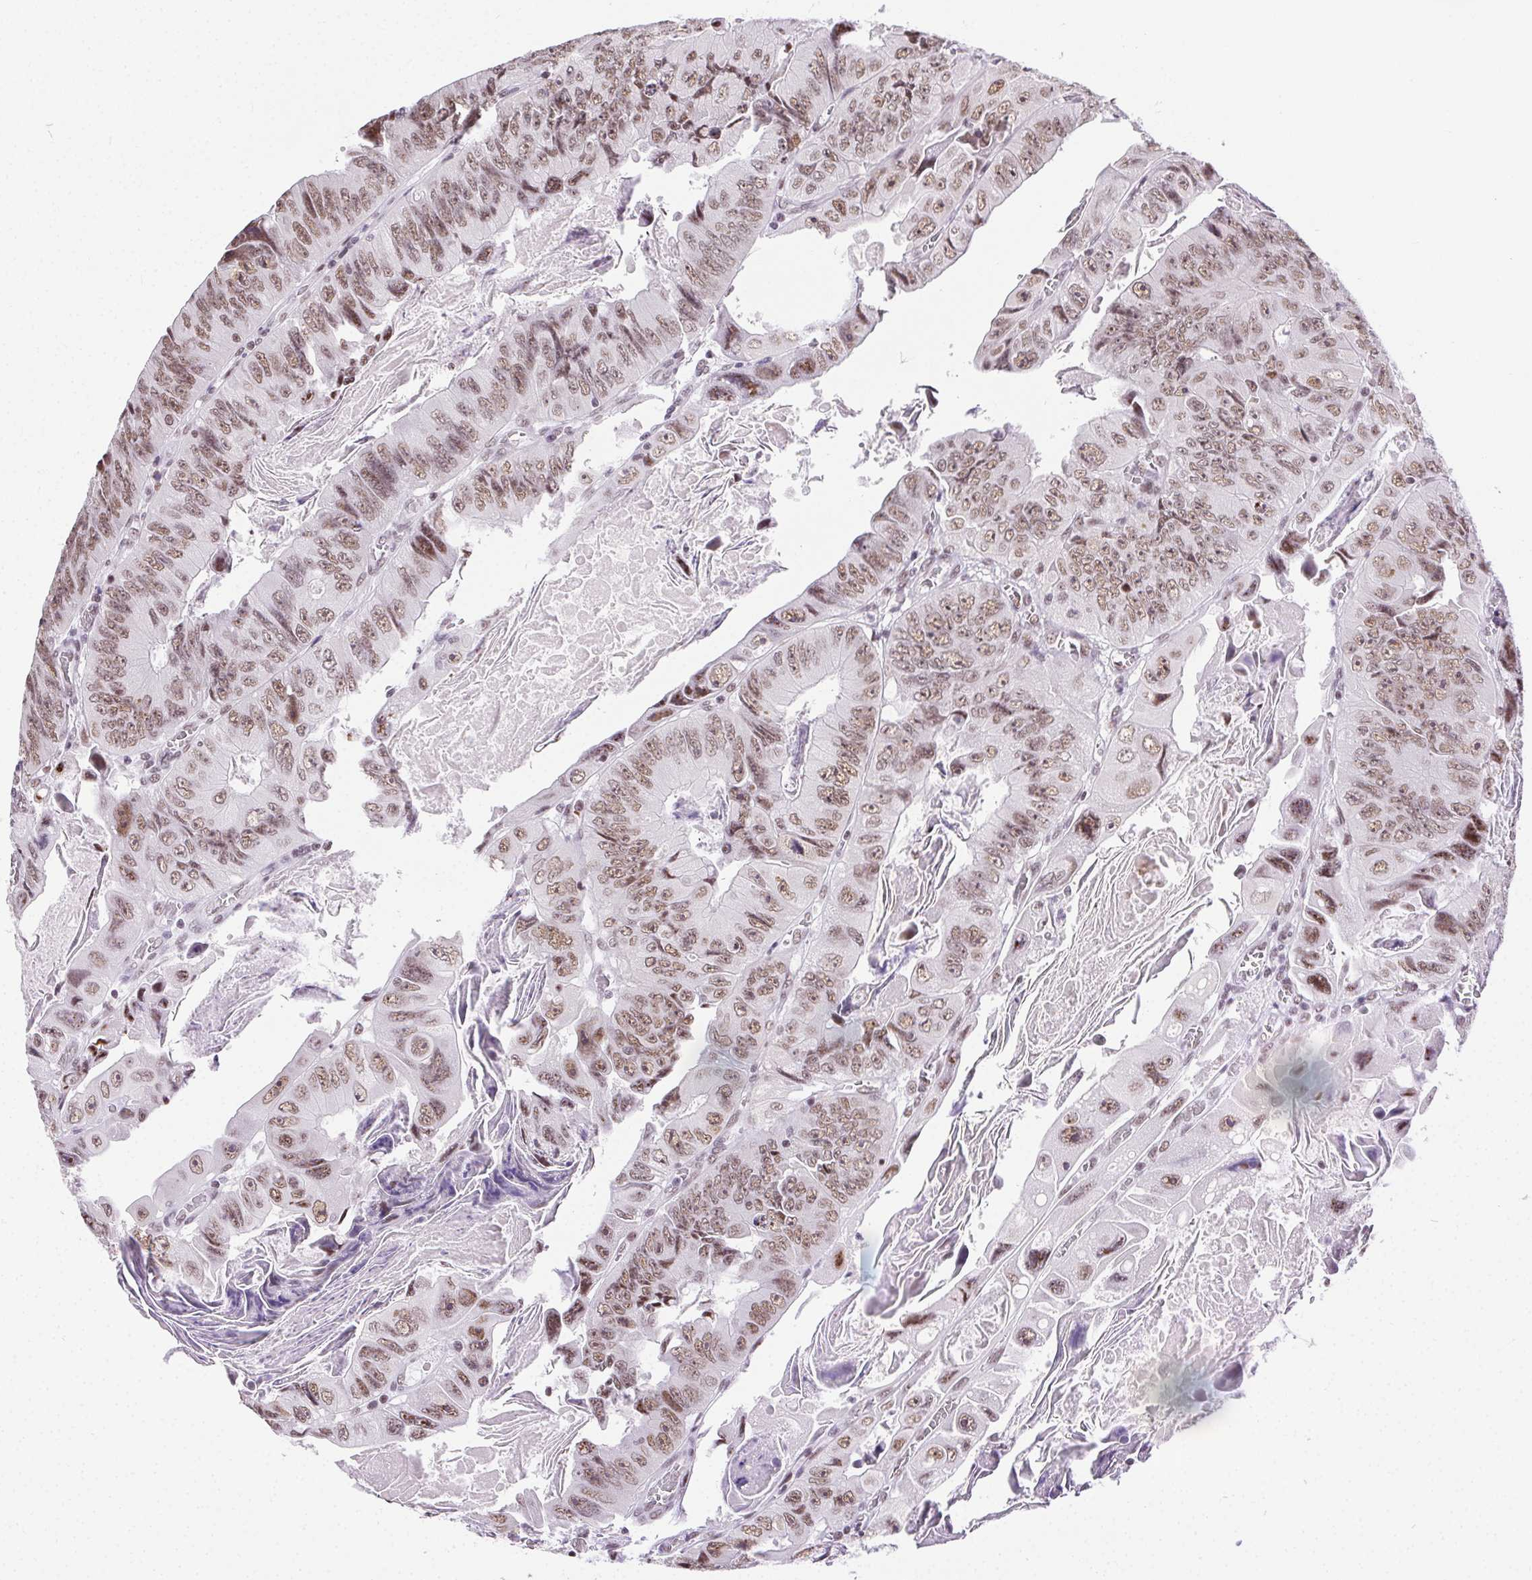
{"staining": {"intensity": "moderate", "quantity": ">75%", "location": "nuclear"}, "tissue": "colorectal cancer", "cell_type": "Tumor cells", "image_type": "cancer", "snomed": [{"axis": "morphology", "description": "Adenocarcinoma, NOS"}, {"axis": "topography", "description": "Colon"}], "caption": "Brown immunohistochemical staining in colorectal adenocarcinoma demonstrates moderate nuclear positivity in approximately >75% of tumor cells. The staining is performed using DAB brown chromogen to label protein expression. The nuclei are counter-stained blue using hematoxylin.", "gene": "TRA2B", "patient": {"sex": "female", "age": 84}}